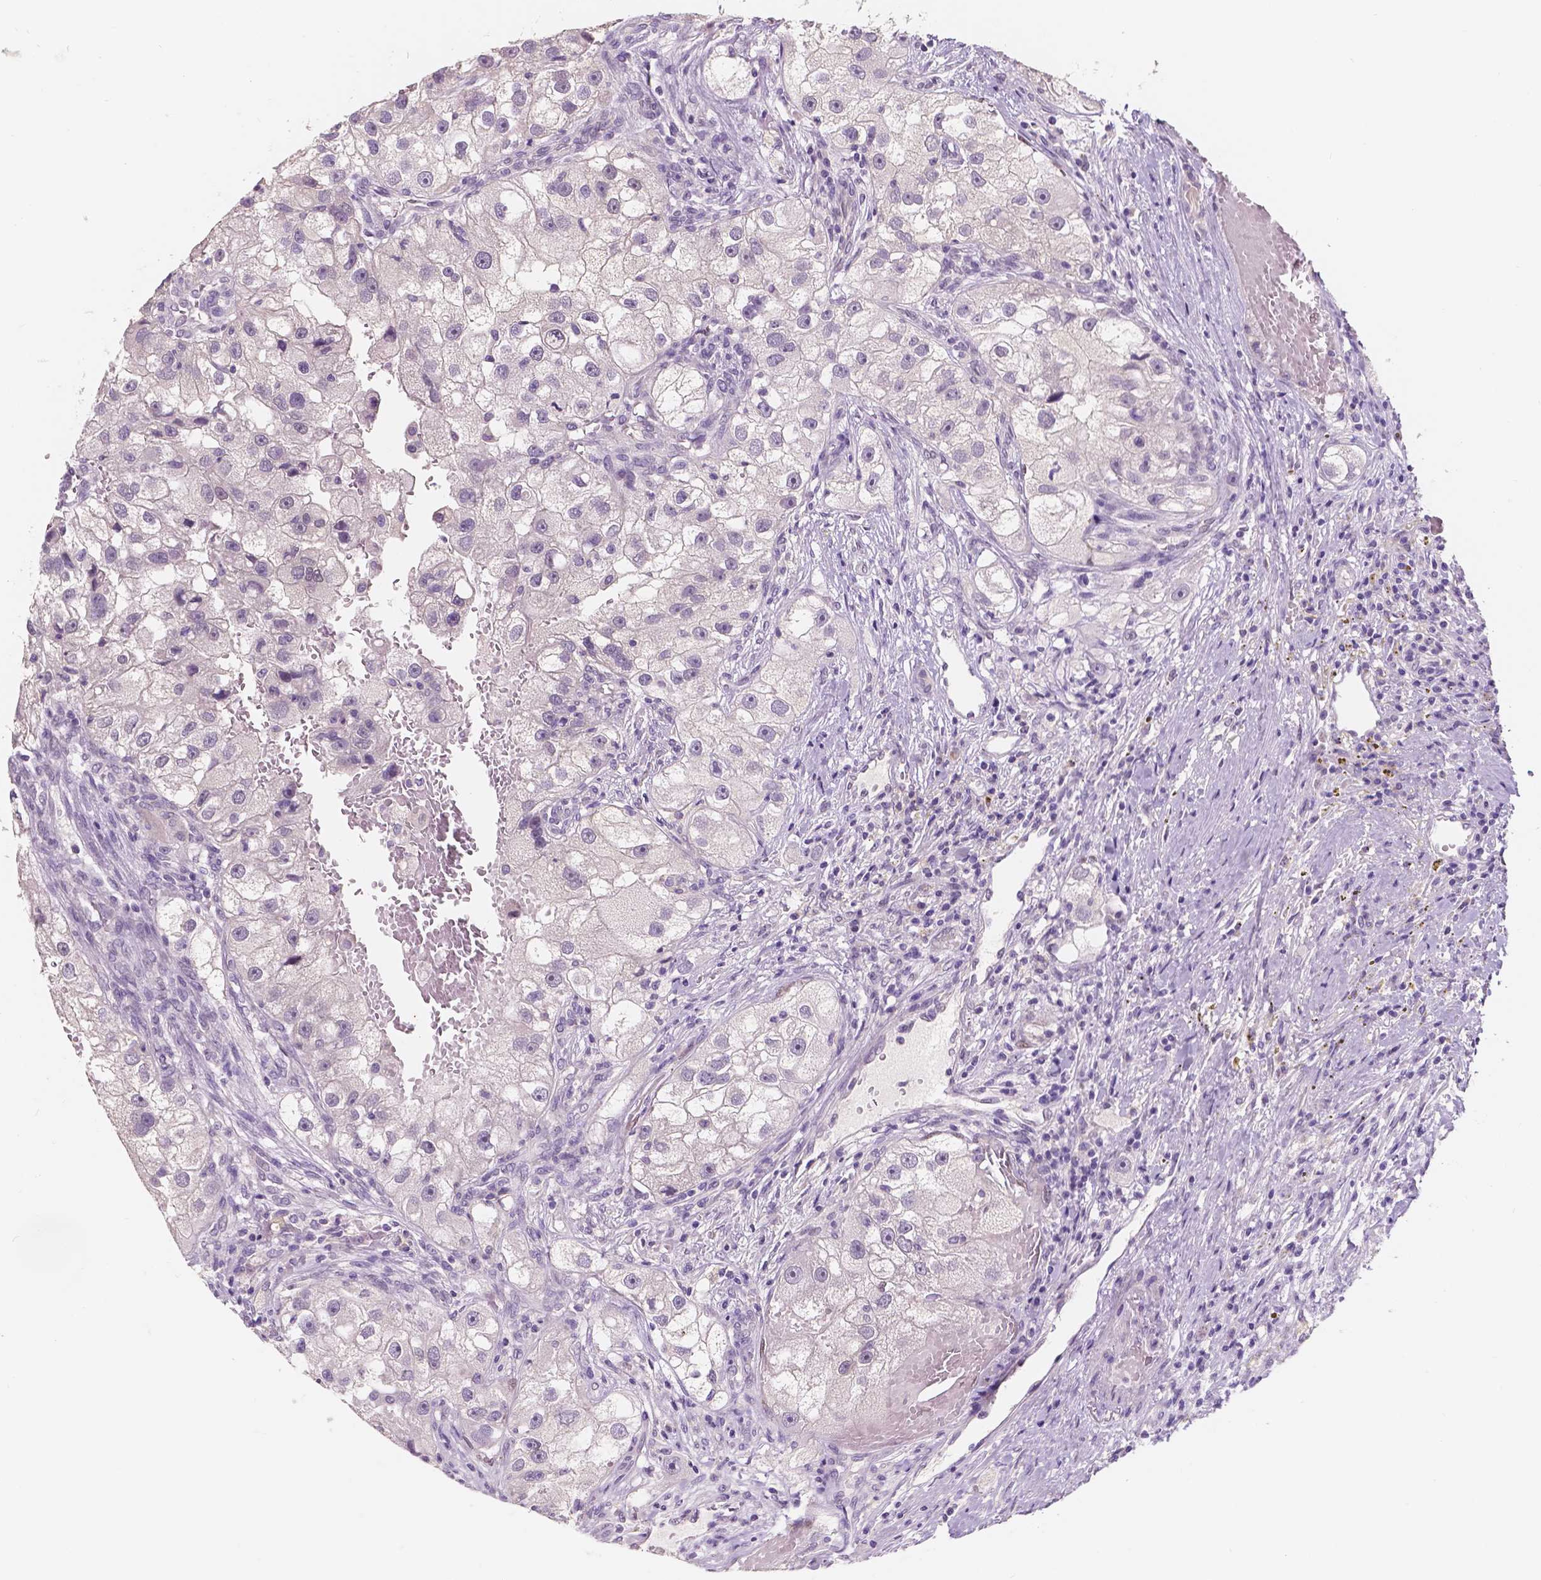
{"staining": {"intensity": "negative", "quantity": "none", "location": "none"}, "tissue": "renal cancer", "cell_type": "Tumor cells", "image_type": "cancer", "snomed": [{"axis": "morphology", "description": "Adenocarcinoma, NOS"}, {"axis": "topography", "description": "Kidney"}], "caption": "Tumor cells are negative for brown protein staining in renal cancer (adenocarcinoma).", "gene": "TAL1", "patient": {"sex": "male", "age": 63}}